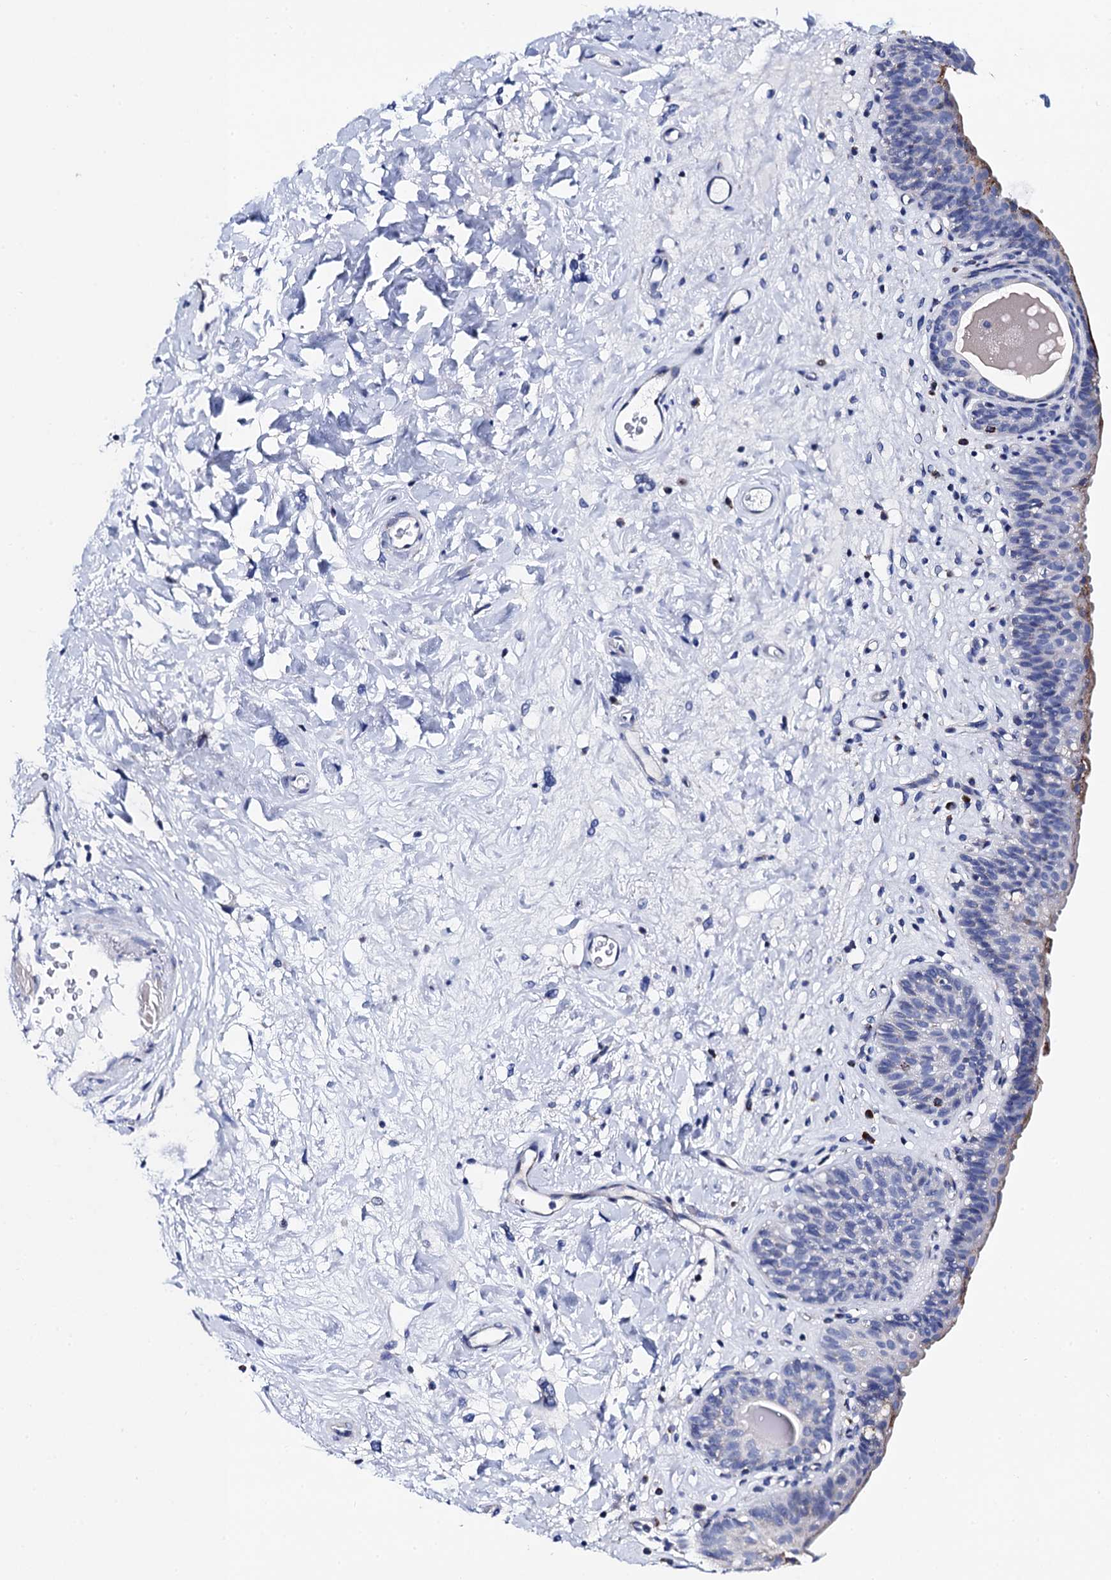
{"staining": {"intensity": "strong", "quantity": "25%-75%", "location": "cytoplasmic/membranous"}, "tissue": "urinary bladder", "cell_type": "Urothelial cells", "image_type": "normal", "snomed": [{"axis": "morphology", "description": "Normal tissue, NOS"}, {"axis": "topography", "description": "Urinary bladder"}], "caption": "An image of urinary bladder stained for a protein exhibits strong cytoplasmic/membranous brown staining in urothelial cells.", "gene": "ACADSB", "patient": {"sex": "male", "age": 83}}